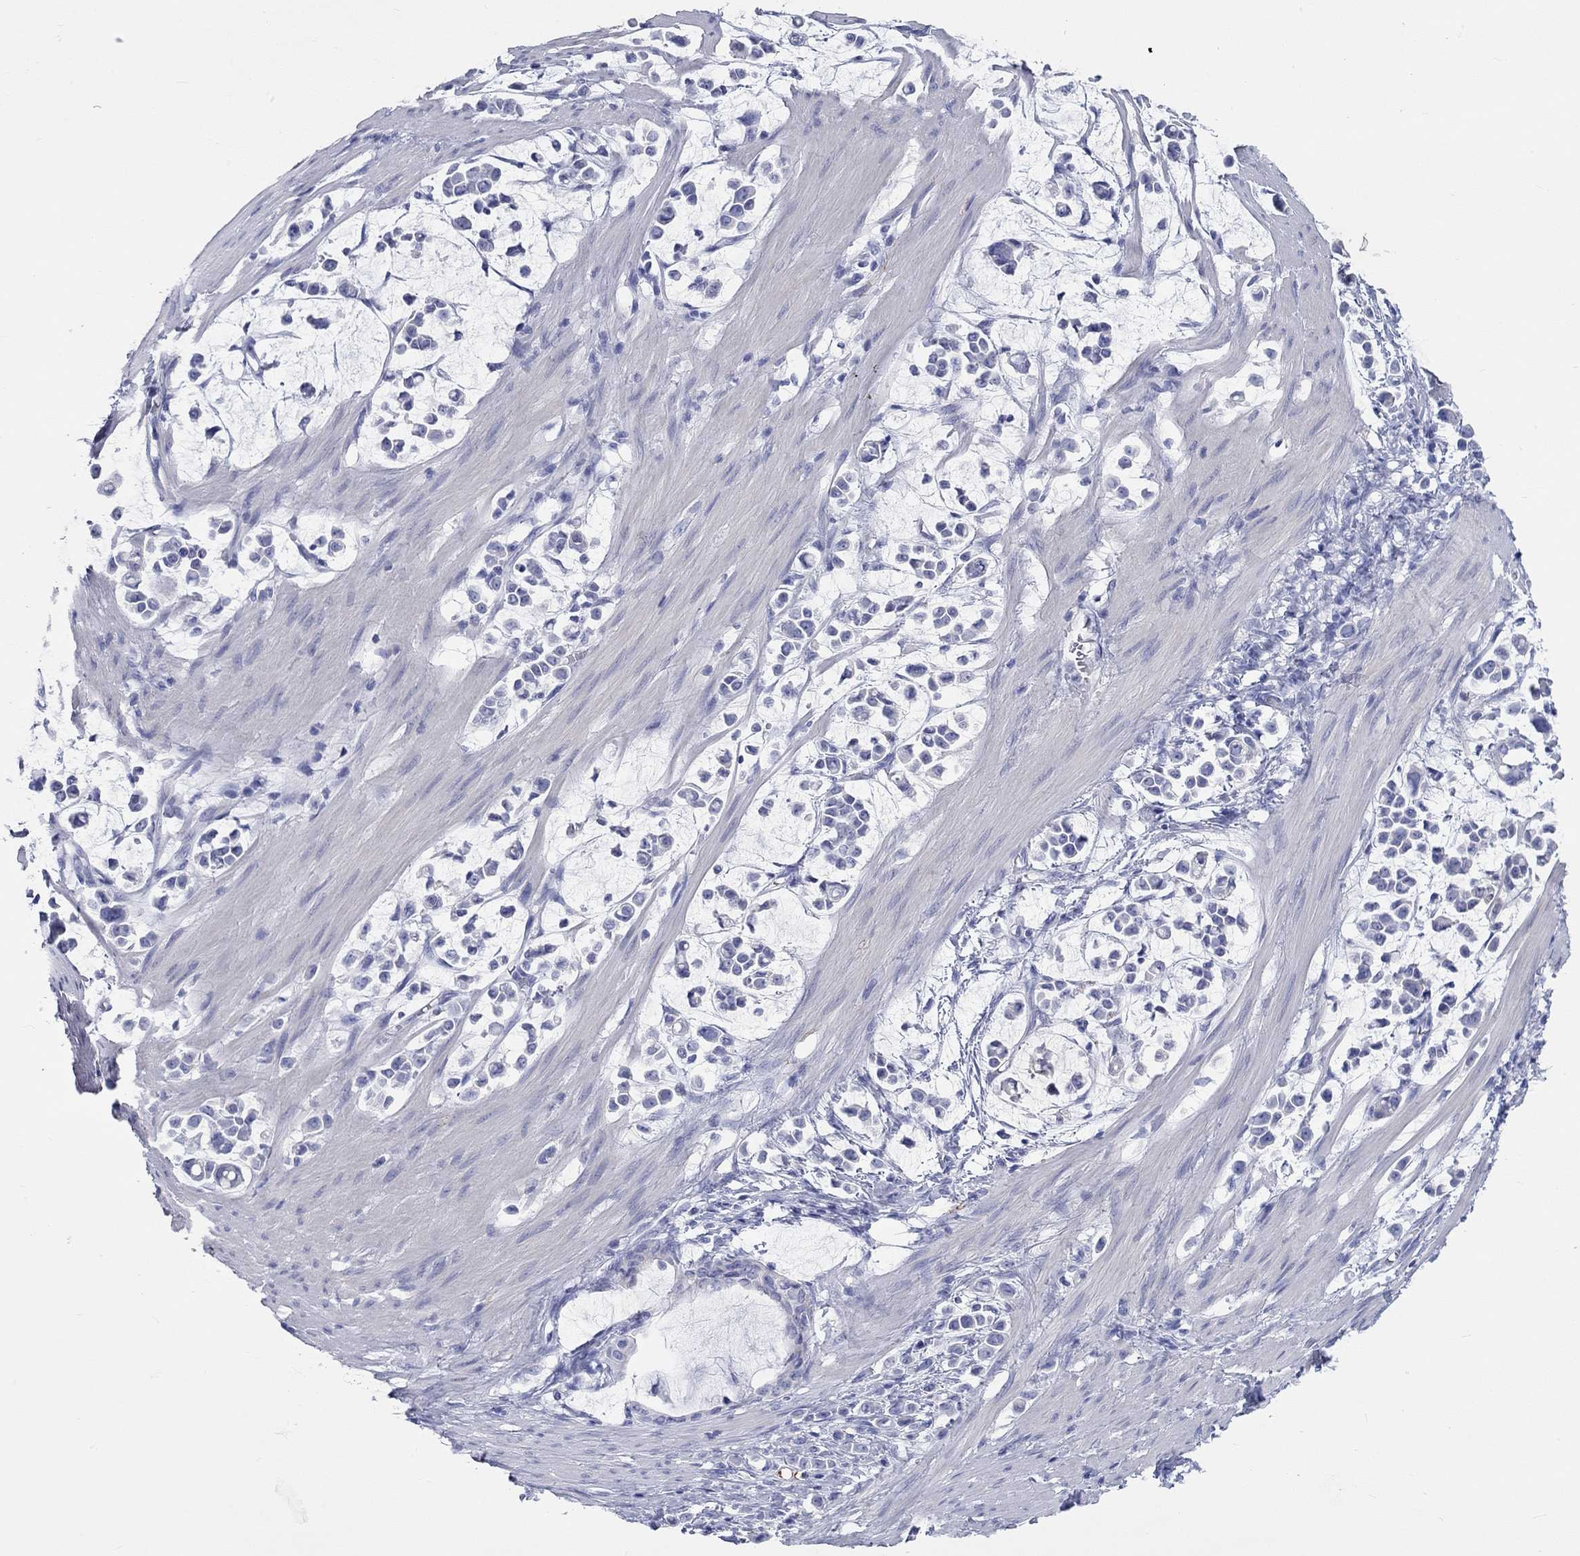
{"staining": {"intensity": "negative", "quantity": "none", "location": "none"}, "tissue": "stomach cancer", "cell_type": "Tumor cells", "image_type": "cancer", "snomed": [{"axis": "morphology", "description": "Adenocarcinoma, NOS"}, {"axis": "topography", "description": "Stomach"}], "caption": "Immunohistochemistry photomicrograph of neoplastic tissue: human stomach cancer (adenocarcinoma) stained with DAB exhibits no significant protein staining in tumor cells.", "gene": "SPATA9", "patient": {"sex": "male", "age": 82}}